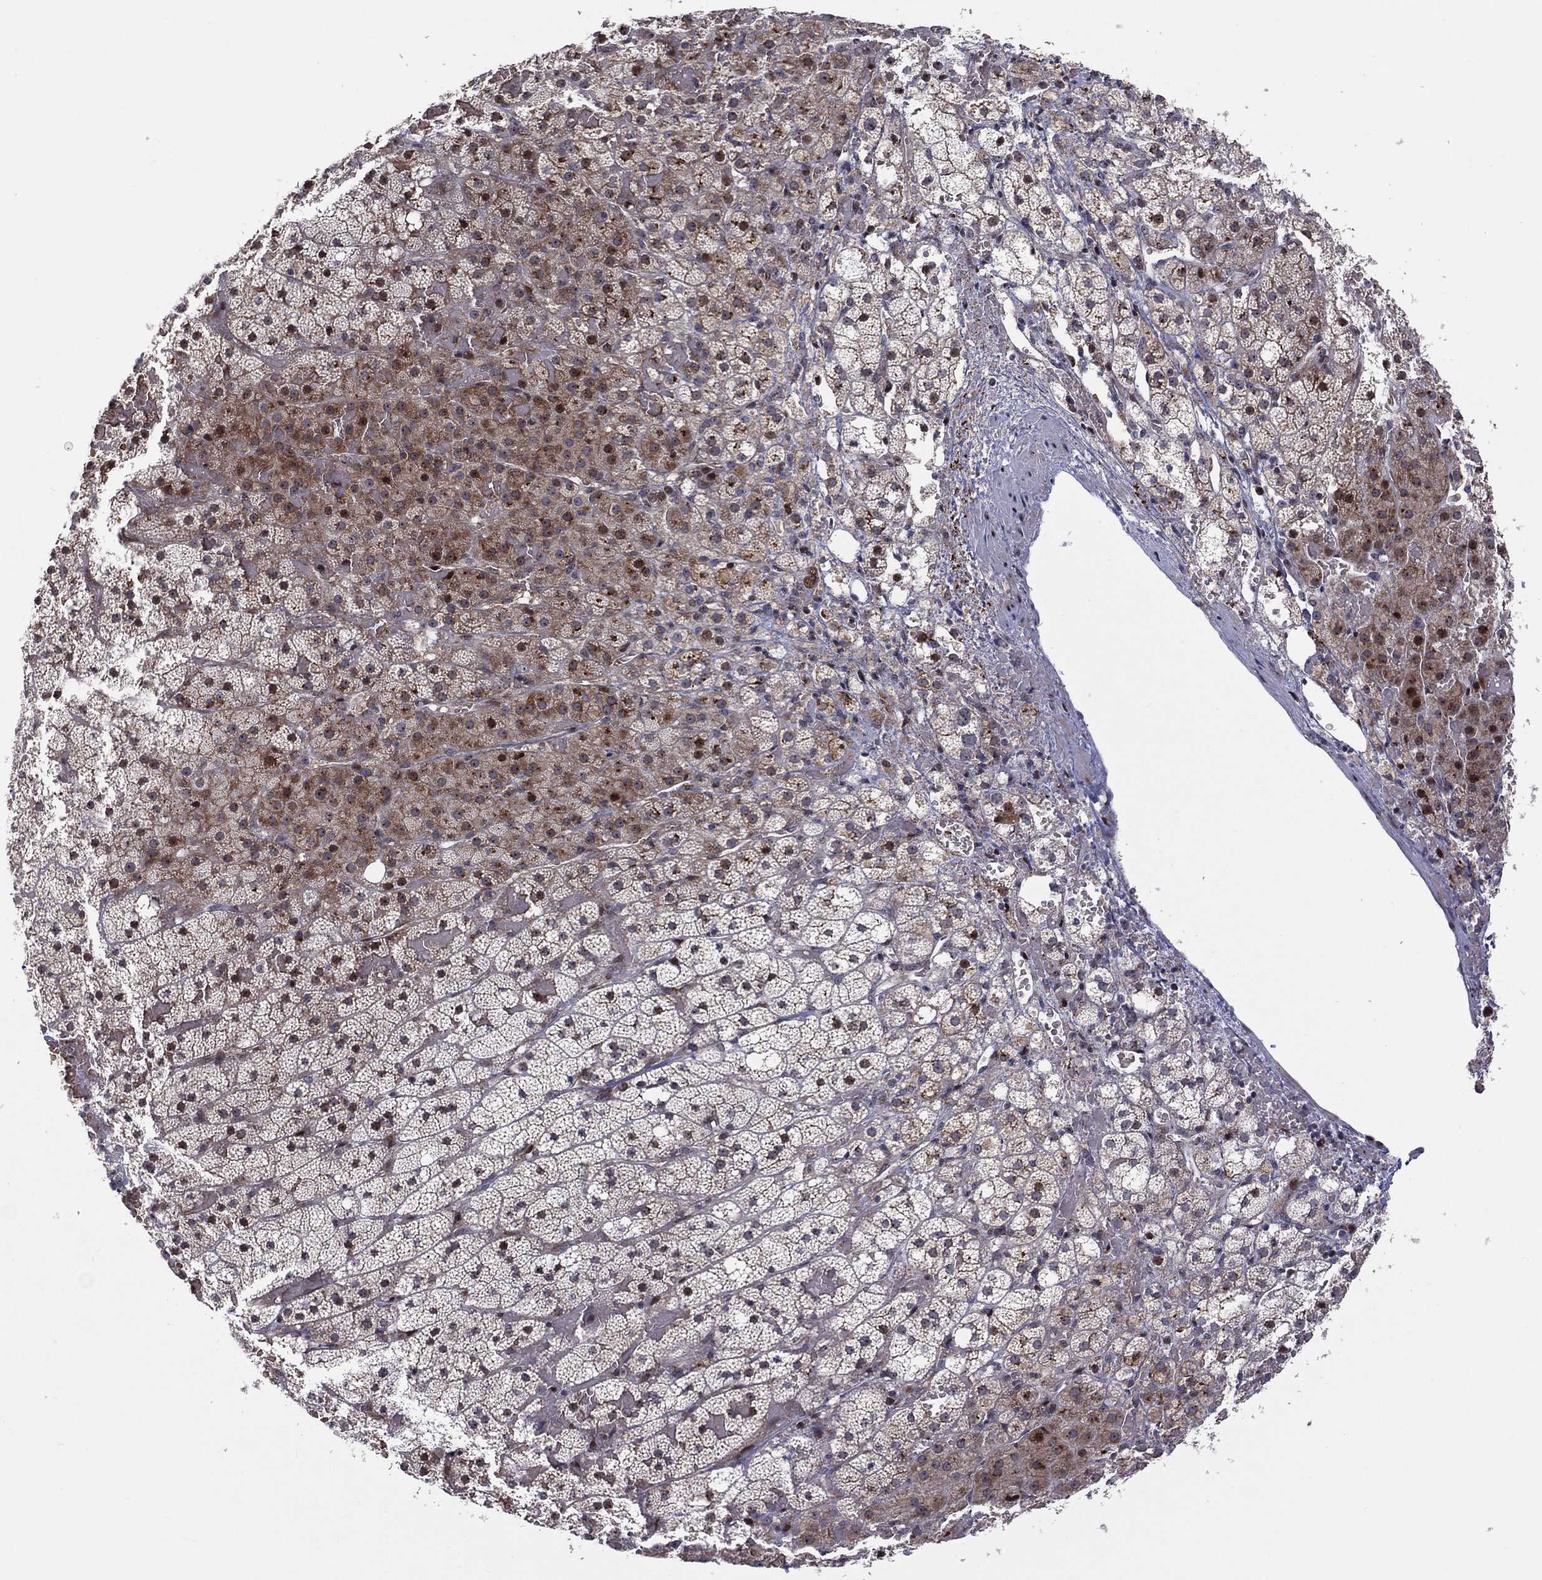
{"staining": {"intensity": "strong", "quantity": "<25%", "location": "cytoplasmic/membranous,nuclear"}, "tissue": "adrenal gland", "cell_type": "Glandular cells", "image_type": "normal", "snomed": [{"axis": "morphology", "description": "Normal tissue, NOS"}, {"axis": "topography", "description": "Adrenal gland"}], "caption": "IHC (DAB (3,3'-diaminobenzidine)) staining of unremarkable adrenal gland exhibits strong cytoplasmic/membranous,nuclear protein positivity in approximately <25% of glandular cells.", "gene": "VHL", "patient": {"sex": "male", "age": 53}}